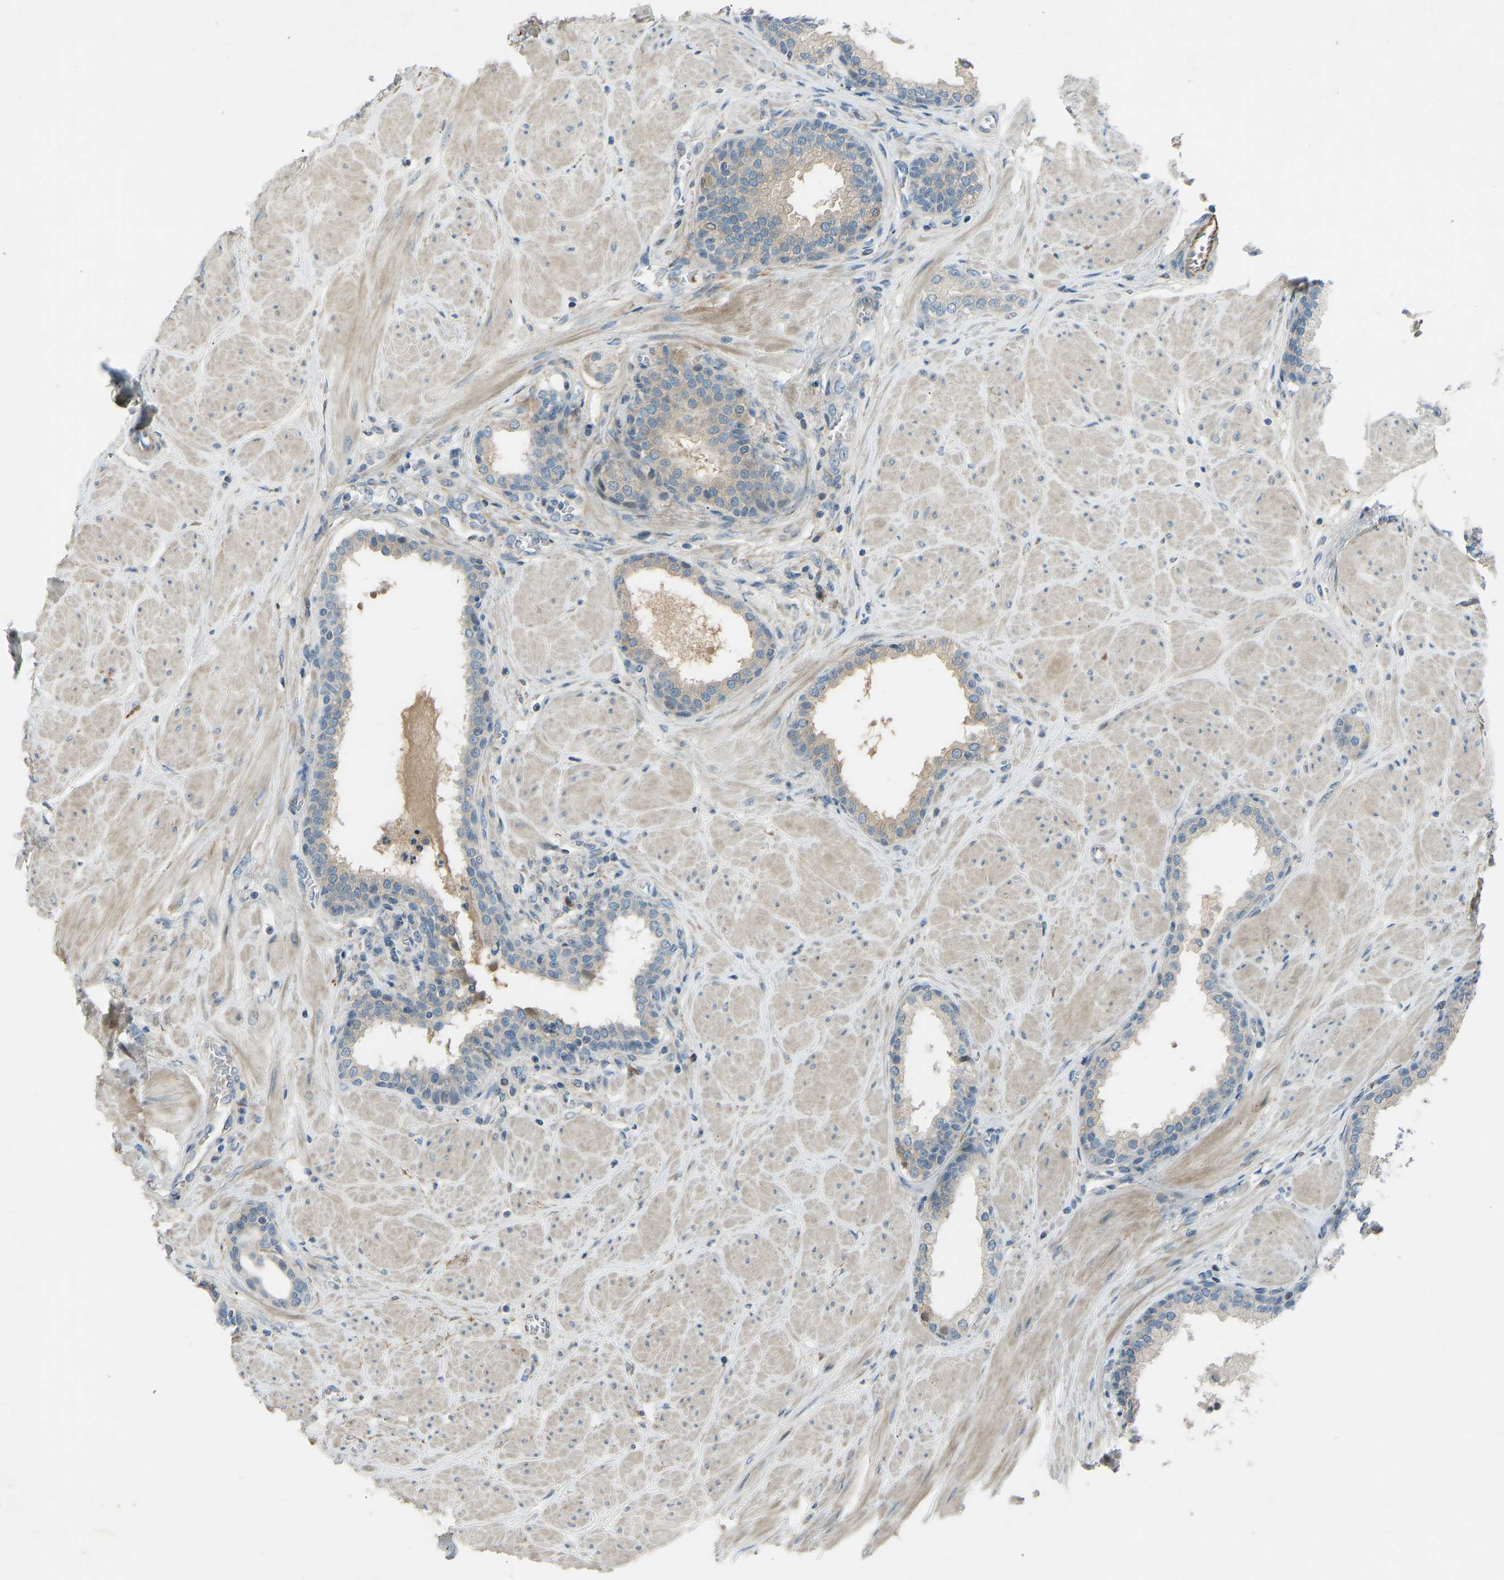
{"staining": {"intensity": "weak", "quantity": "<25%", "location": "cytoplasmic/membranous"}, "tissue": "prostate", "cell_type": "Glandular cells", "image_type": "normal", "snomed": [{"axis": "morphology", "description": "Normal tissue, NOS"}, {"axis": "topography", "description": "Prostate"}], "caption": "High power microscopy histopathology image of an IHC histopathology image of unremarkable prostate, revealing no significant expression in glandular cells. (Brightfield microscopy of DAB immunohistochemistry at high magnification).", "gene": "FBLN2", "patient": {"sex": "male", "age": 51}}